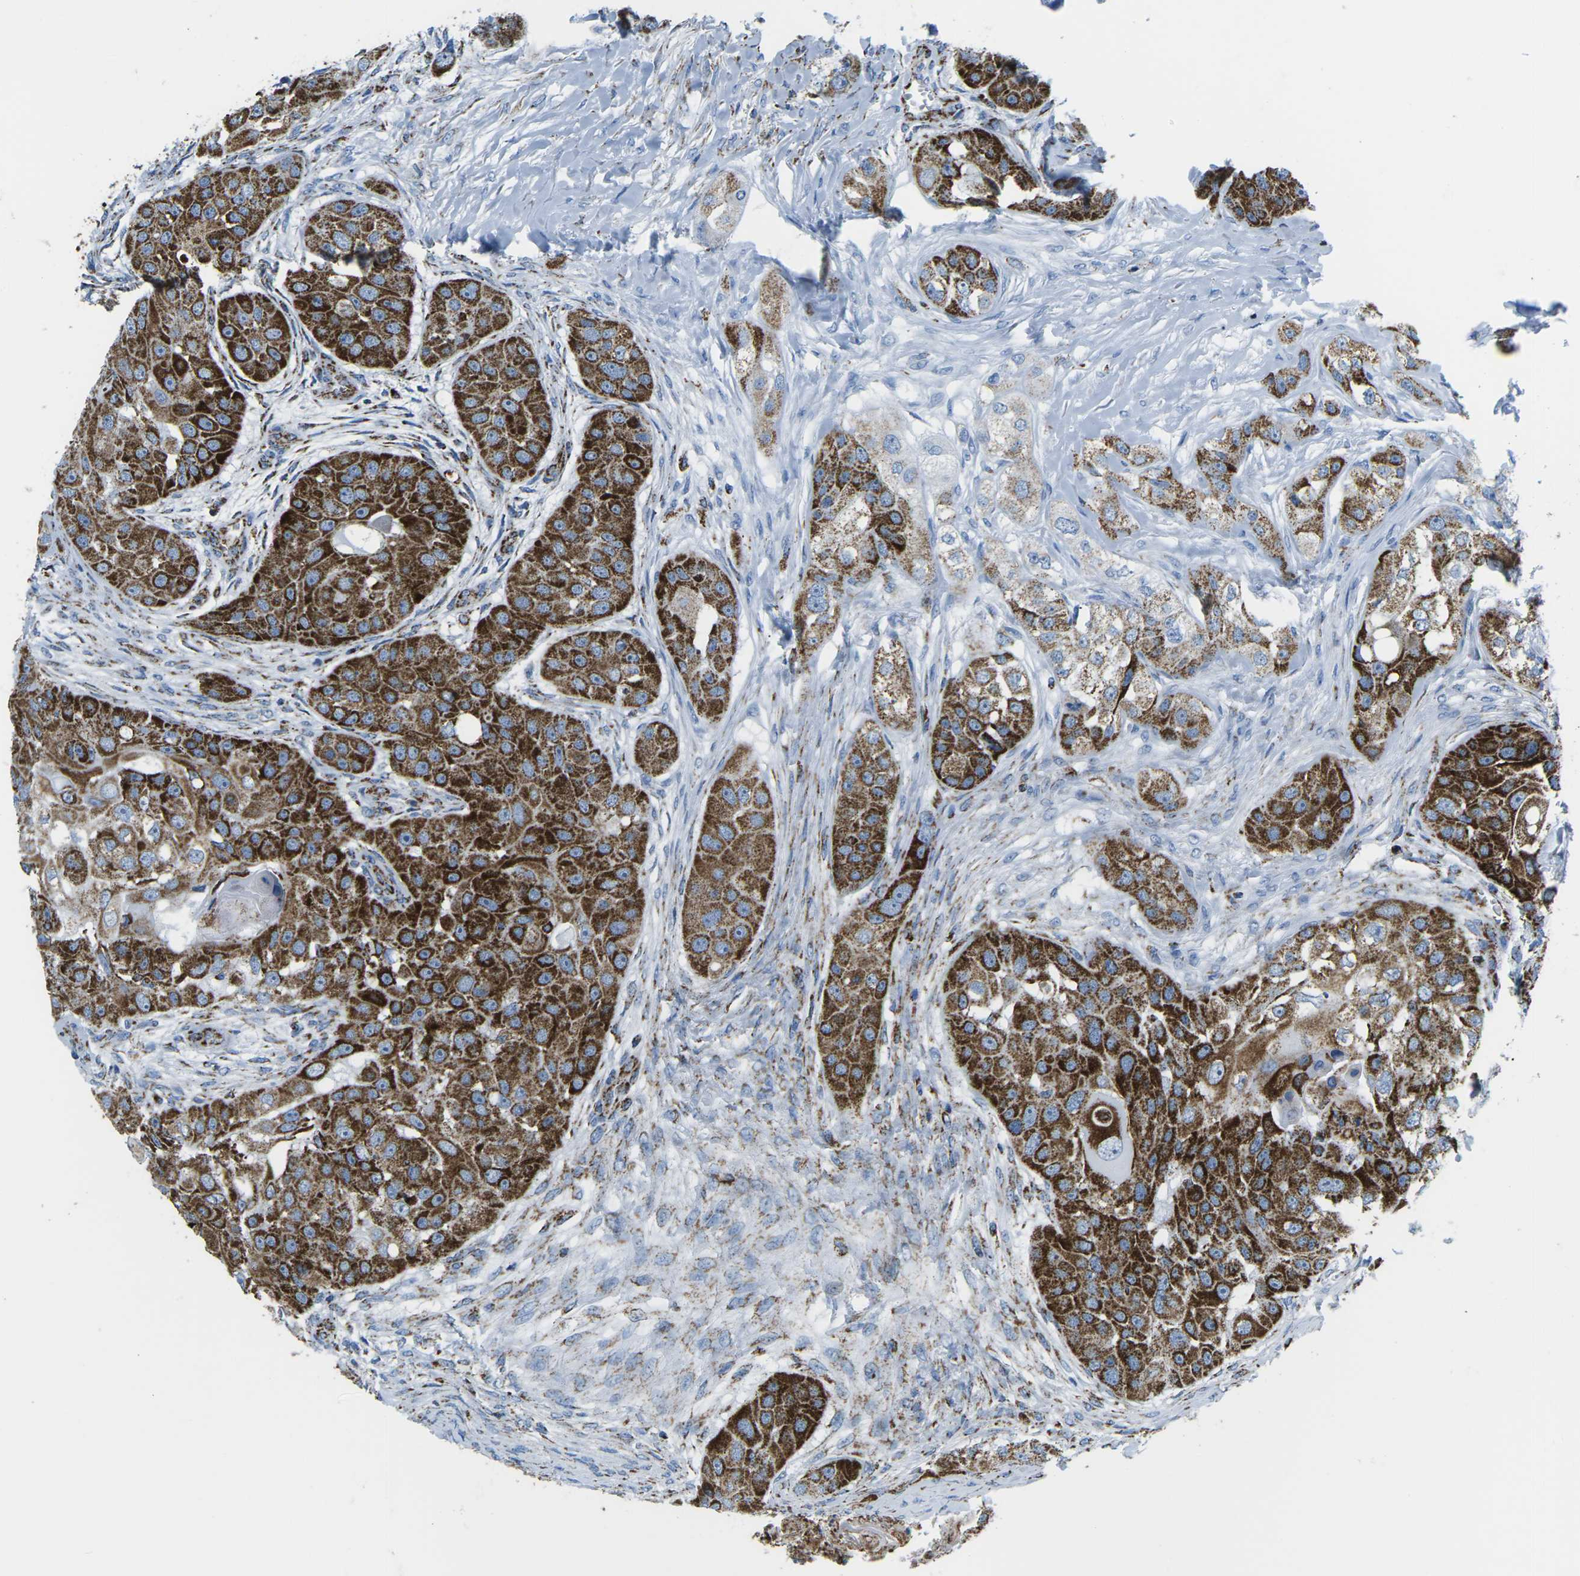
{"staining": {"intensity": "strong", "quantity": ">75%", "location": "cytoplasmic/membranous"}, "tissue": "head and neck cancer", "cell_type": "Tumor cells", "image_type": "cancer", "snomed": [{"axis": "morphology", "description": "Normal tissue, NOS"}, {"axis": "morphology", "description": "Squamous cell carcinoma, NOS"}, {"axis": "topography", "description": "Skeletal muscle"}, {"axis": "topography", "description": "Head-Neck"}], "caption": "A micrograph of squamous cell carcinoma (head and neck) stained for a protein shows strong cytoplasmic/membranous brown staining in tumor cells.", "gene": "COX6C", "patient": {"sex": "male", "age": 51}}